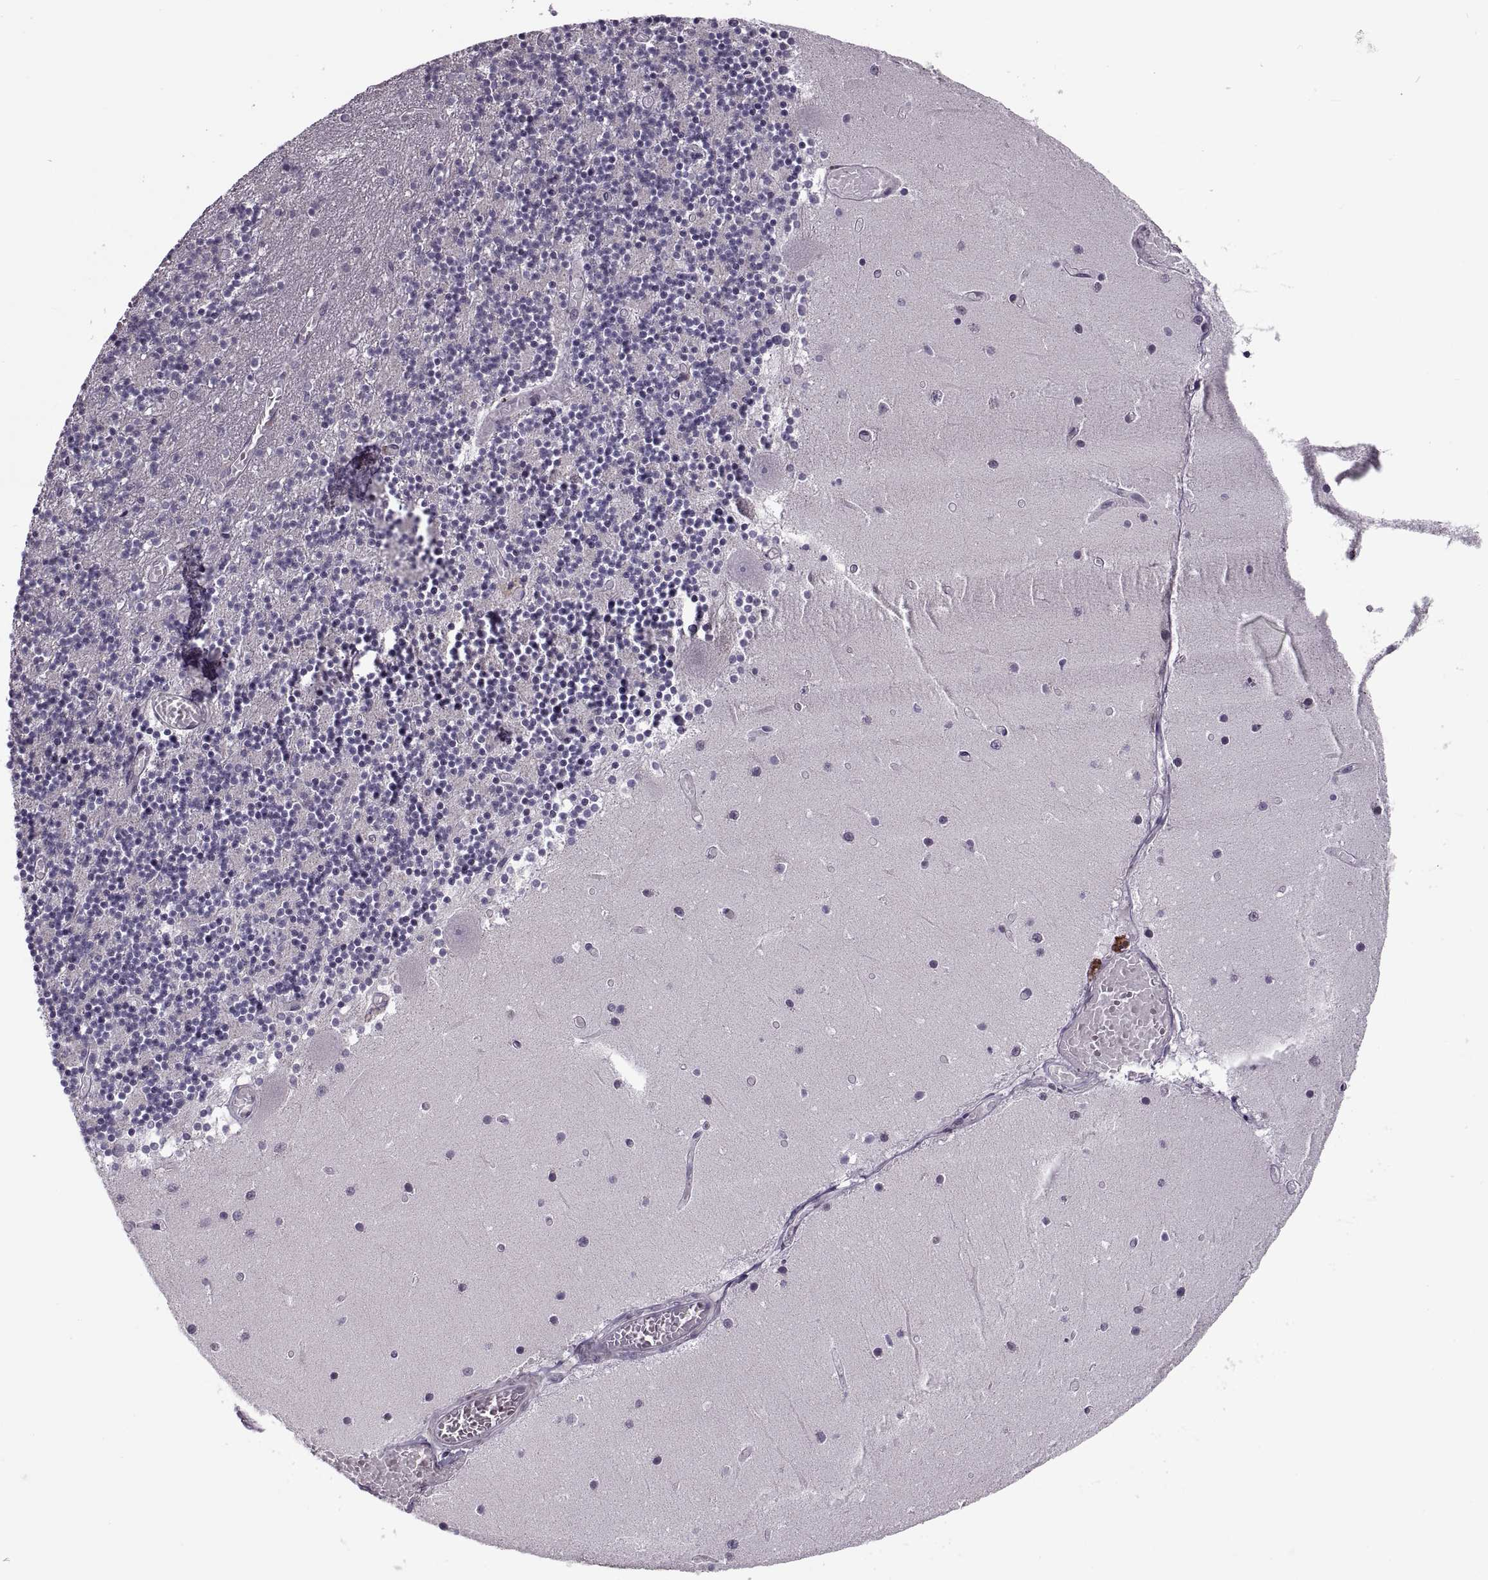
{"staining": {"intensity": "negative", "quantity": "none", "location": "none"}, "tissue": "cerebellum", "cell_type": "Cells in granular layer", "image_type": "normal", "snomed": [{"axis": "morphology", "description": "Normal tissue, NOS"}, {"axis": "topography", "description": "Cerebellum"}], "caption": "The micrograph shows no staining of cells in granular layer in normal cerebellum. Brightfield microscopy of IHC stained with DAB (3,3'-diaminobenzidine) (brown) and hematoxylin (blue), captured at high magnification.", "gene": "PRSS37", "patient": {"sex": "female", "age": 28}}